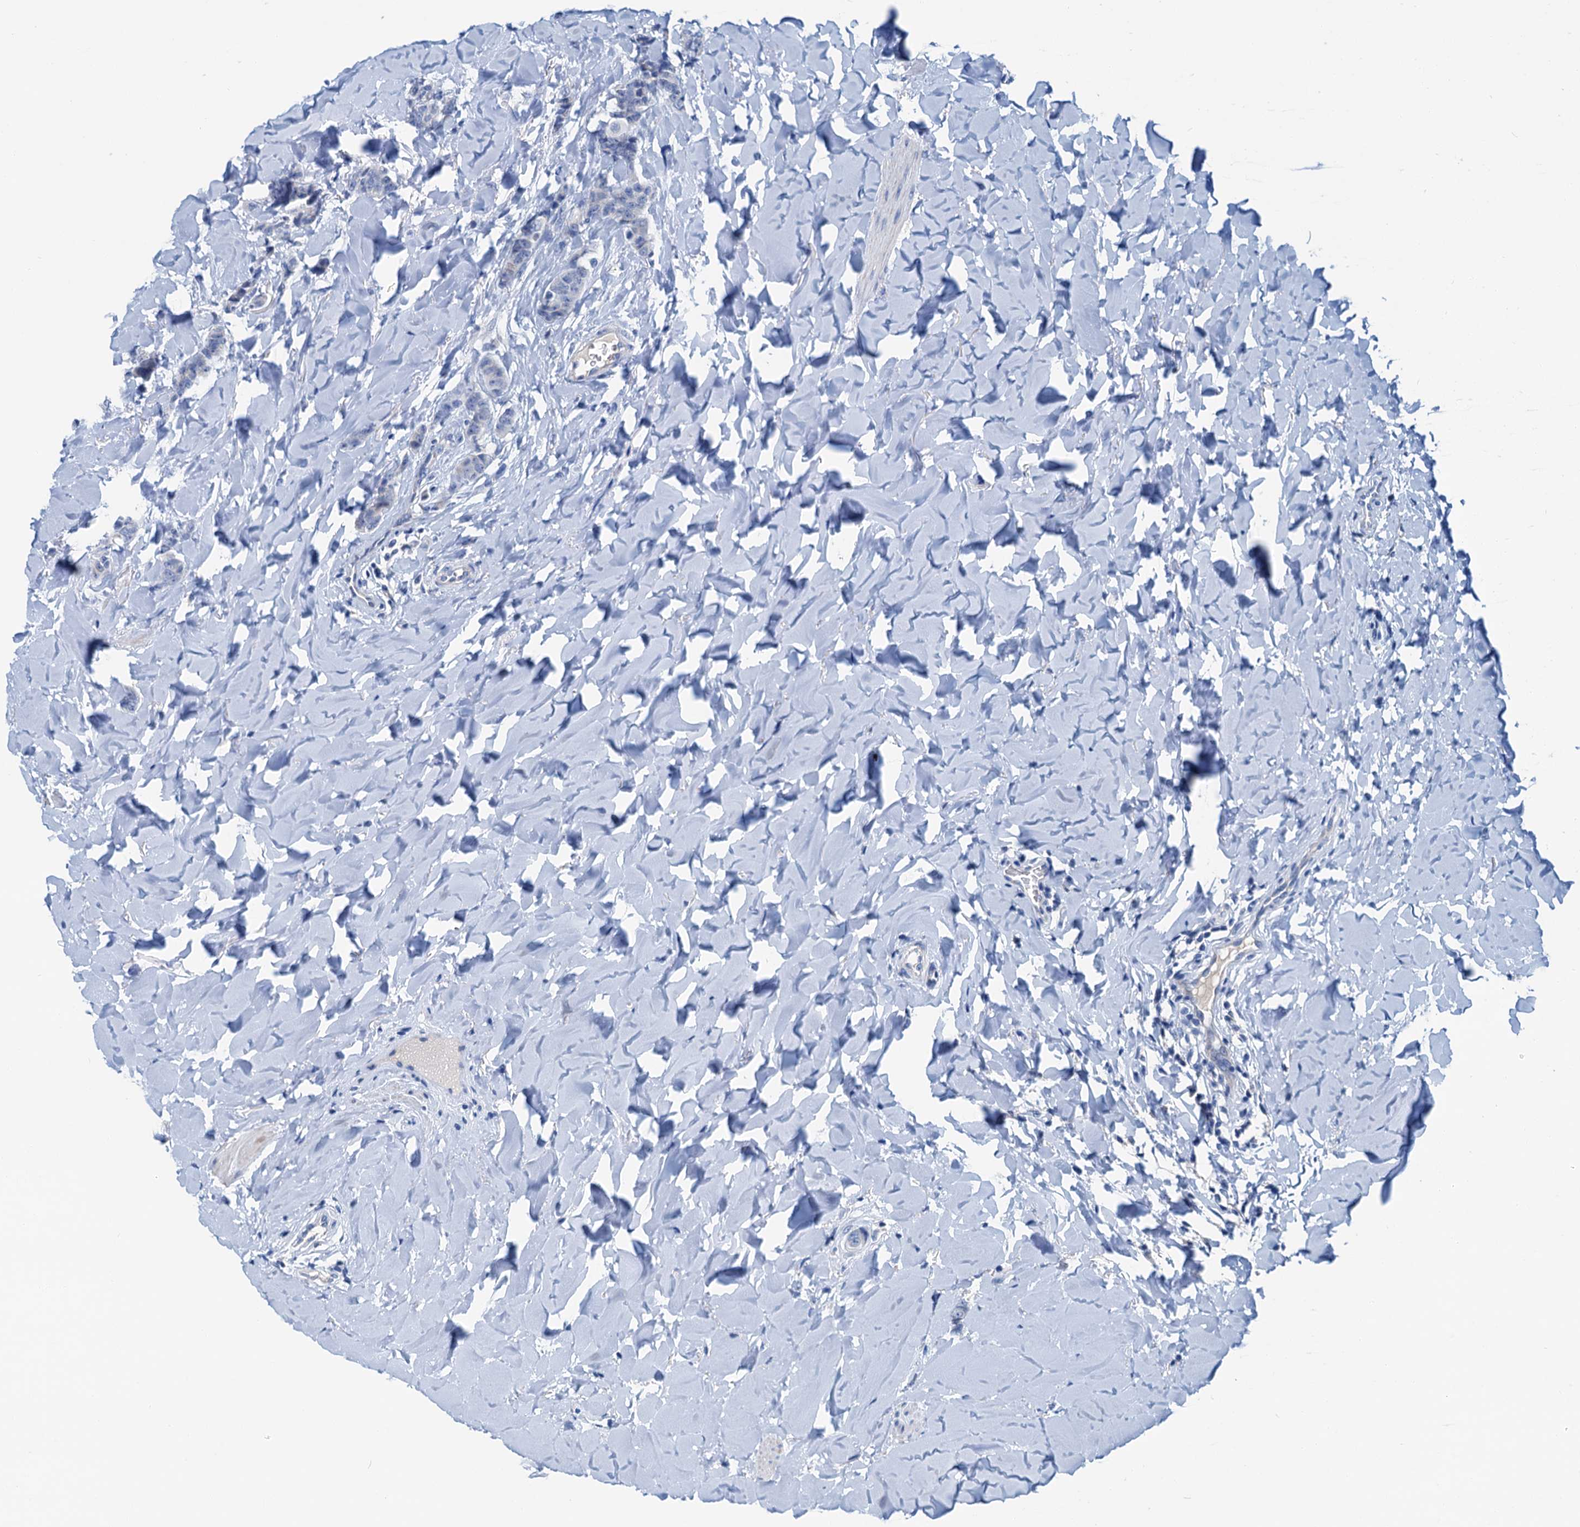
{"staining": {"intensity": "negative", "quantity": "none", "location": "none"}, "tissue": "breast cancer", "cell_type": "Tumor cells", "image_type": "cancer", "snomed": [{"axis": "morphology", "description": "Duct carcinoma"}, {"axis": "topography", "description": "Breast"}], "caption": "Histopathology image shows no protein positivity in tumor cells of breast cancer (invasive ductal carcinoma) tissue.", "gene": "KNDC1", "patient": {"sex": "female", "age": 40}}